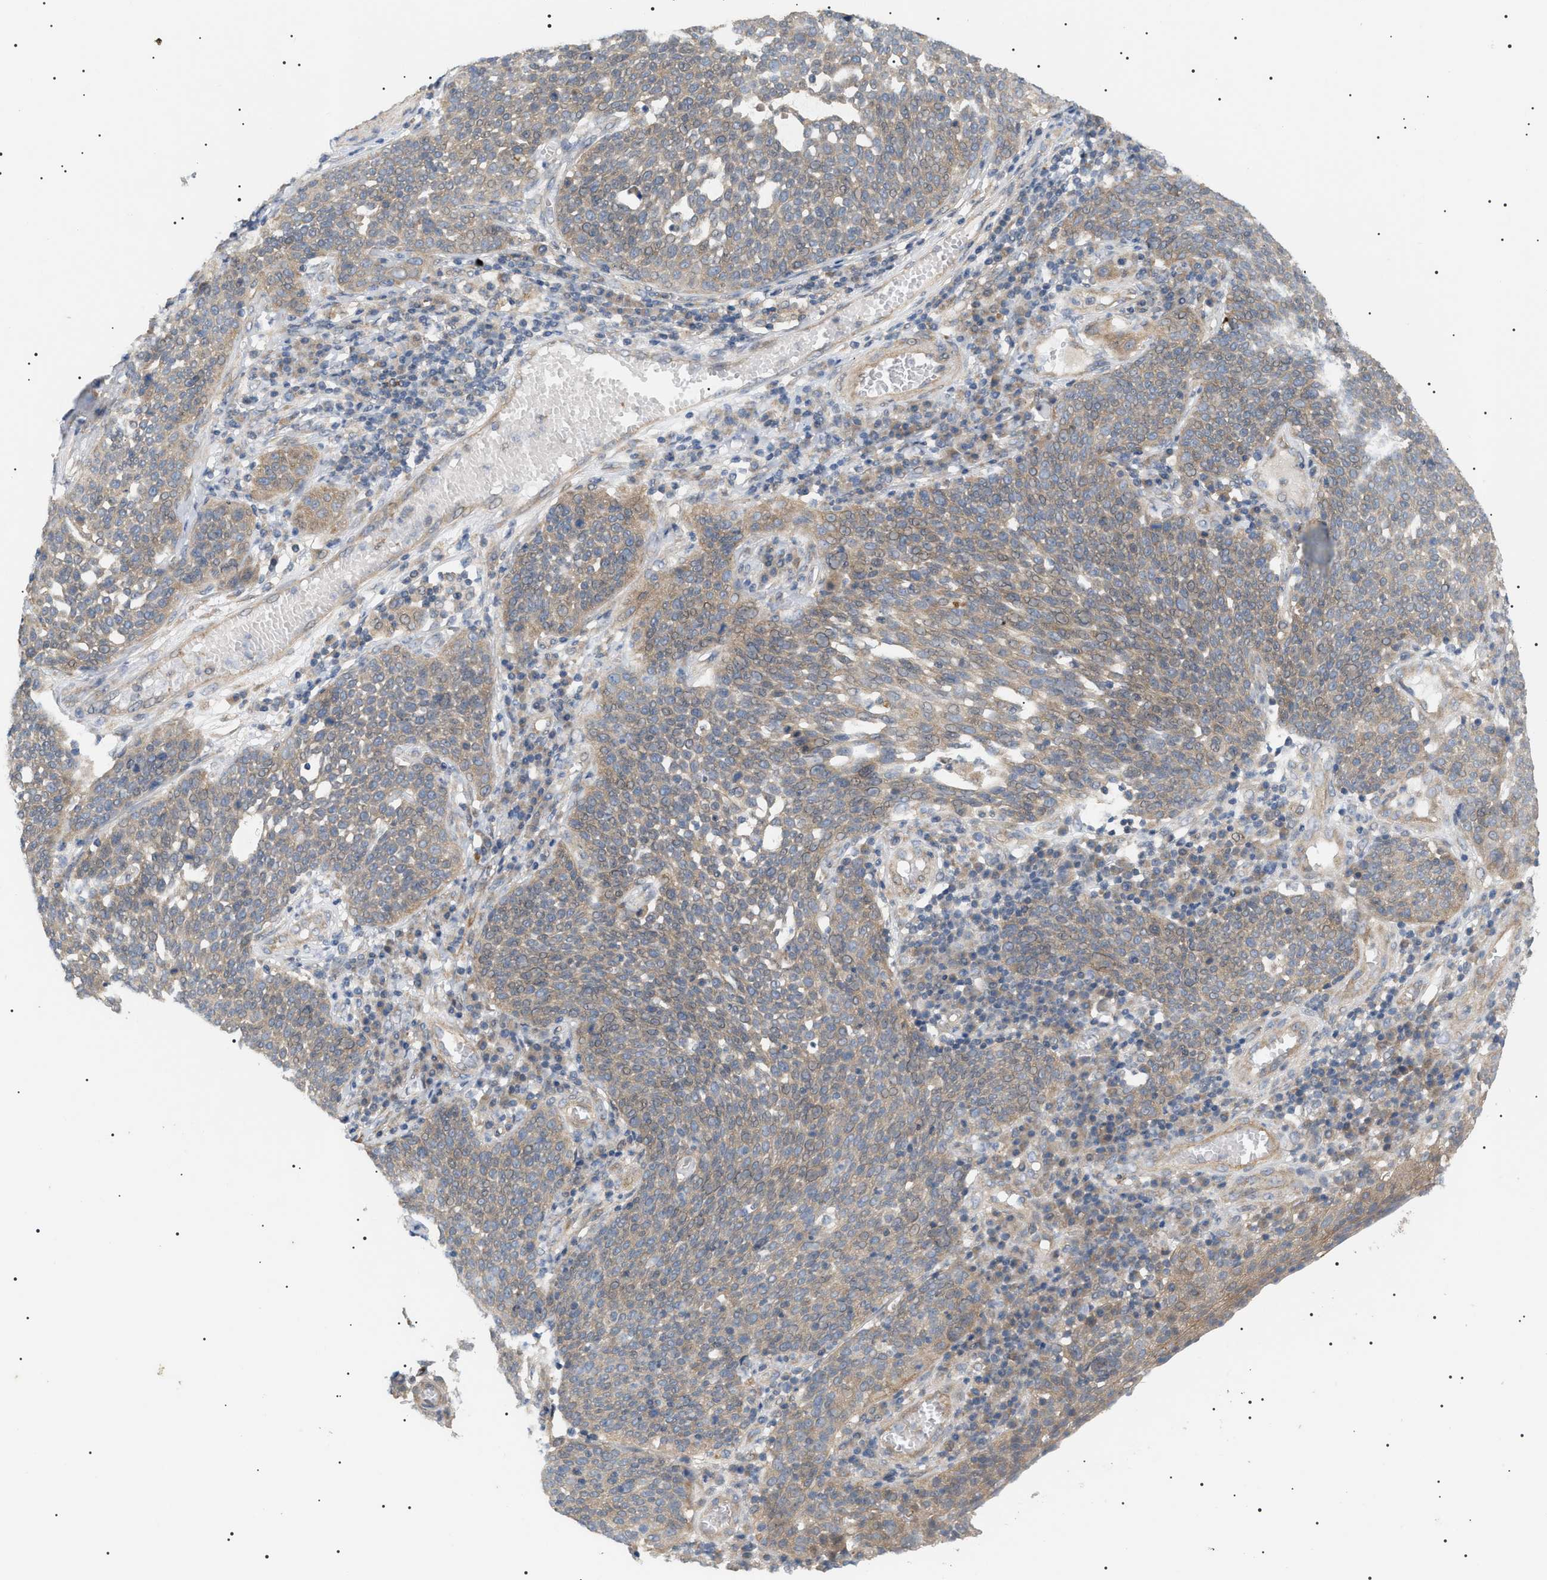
{"staining": {"intensity": "weak", "quantity": ">75%", "location": "cytoplasmic/membranous"}, "tissue": "cervical cancer", "cell_type": "Tumor cells", "image_type": "cancer", "snomed": [{"axis": "morphology", "description": "Squamous cell carcinoma, NOS"}, {"axis": "topography", "description": "Cervix"}], "caption": "Squamous cell carcinoma (cervical) tissue demonstrates weak cytoplasmic/membranous expression in approximately >75% of tumor cells", "gene": "IRS2", "patient": {"sex": "female", "age": 34}}